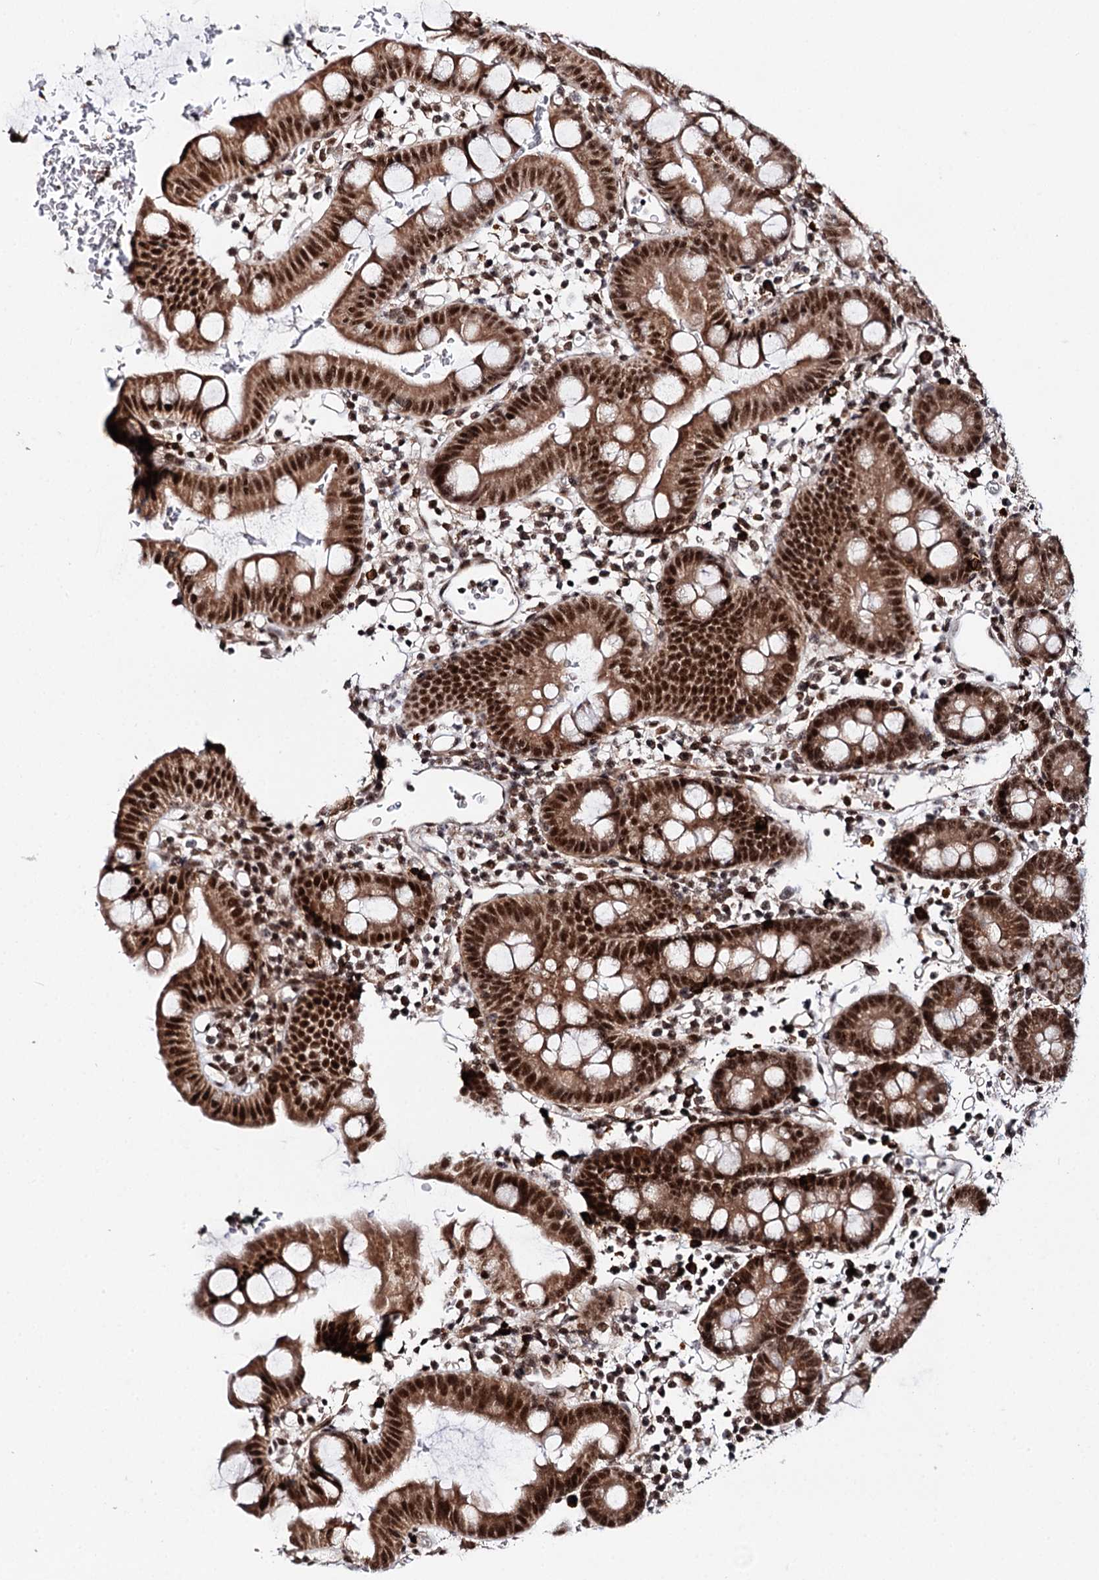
{"staining": {"intensity": "strong", "quantity": ">75%", "location": "cytoplasmic/membranous,nuclear"}, "tissue": "small intestine", "cell_type": "Glandular cells", "image_type": "normal", "snomed": [{"axis": "morphology", "description": "Normal tissue, NOS"}, {"axis": "topography", "description": "Stomach, upper"}, {"axis": "topography", "description": "Stomach, lower"}, {"axis": "topography", "description": "Small intestine"}], "caption": "Immunohistochemical staining of benign human small intestine exhibits >75% levels of strong cytoplasmic/membranous,nuclear protein staining in approximately >75% of glandular cells.", "gene": "BUD13", "patient": {"sex": "male", "age": 68}}